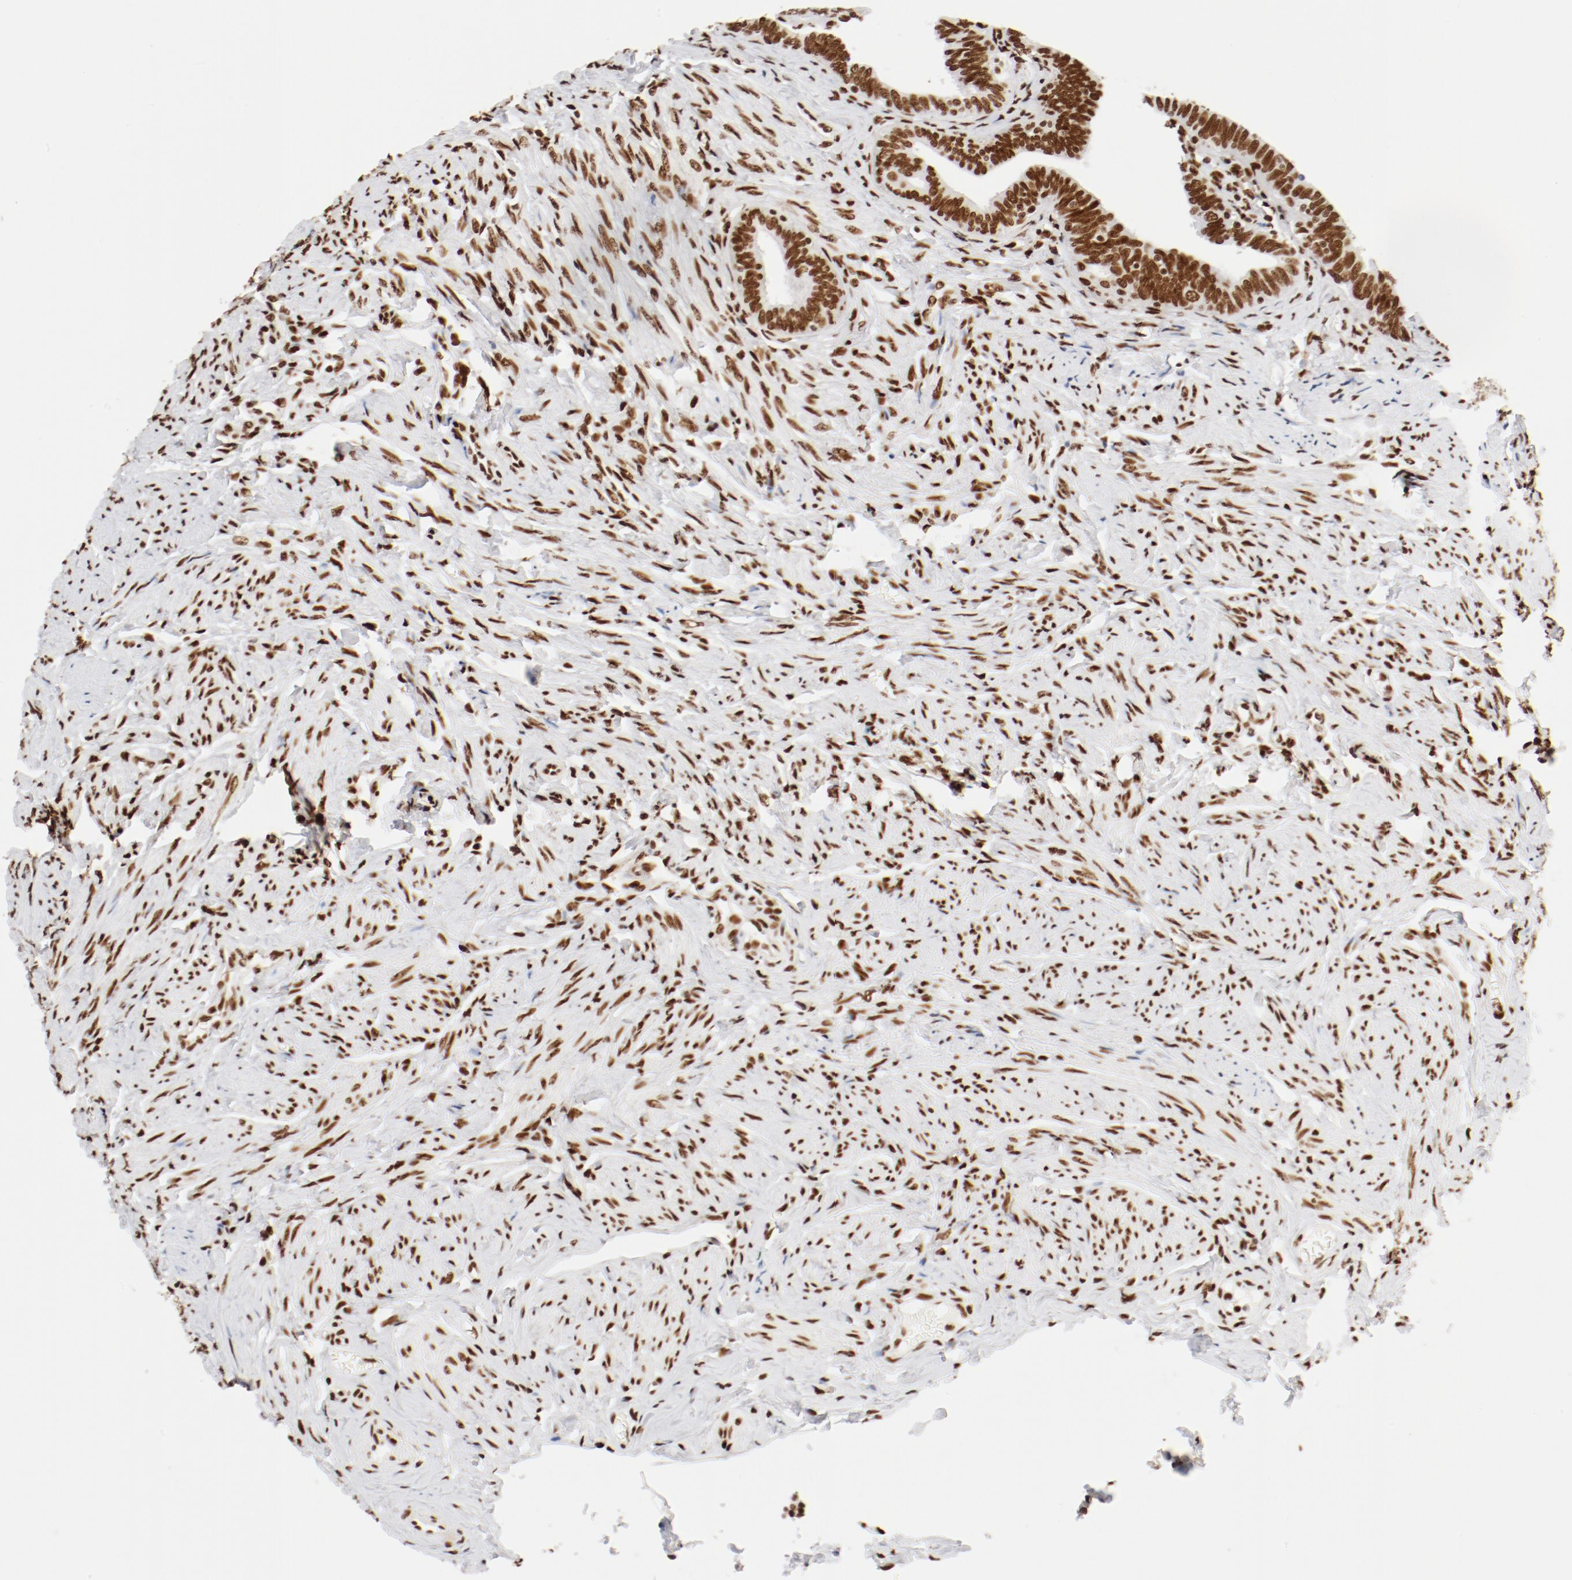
{"staining": {"intensity": "strong", "quantity": ">75%", "location": "nuclear"}, "tissue": "fallopian tube", "cell_type": "Glandular cells", "image_type": "normal", "snomed": [{"axis": "morphology", "description": "Normal tissue, NOS"}, {"axis": "topography", "description": "Fallopian tube"}, {"axis": "topography", "description": "Ovary"}], "caption": "Immunohistochemical staining of unremarkable human fallopian tube reveals high levels of strong nuclear expression in approximately >75% of glandular cells. The staining was performed using DAB (3,3'-diaminobenzidine) to visualize the protein expression in brown, while the nuclei were stained in blue with hematoxylin (Magnification: 20x).", "gene": "CTBP1", "patient": {"sex": "female", "age": 69}}